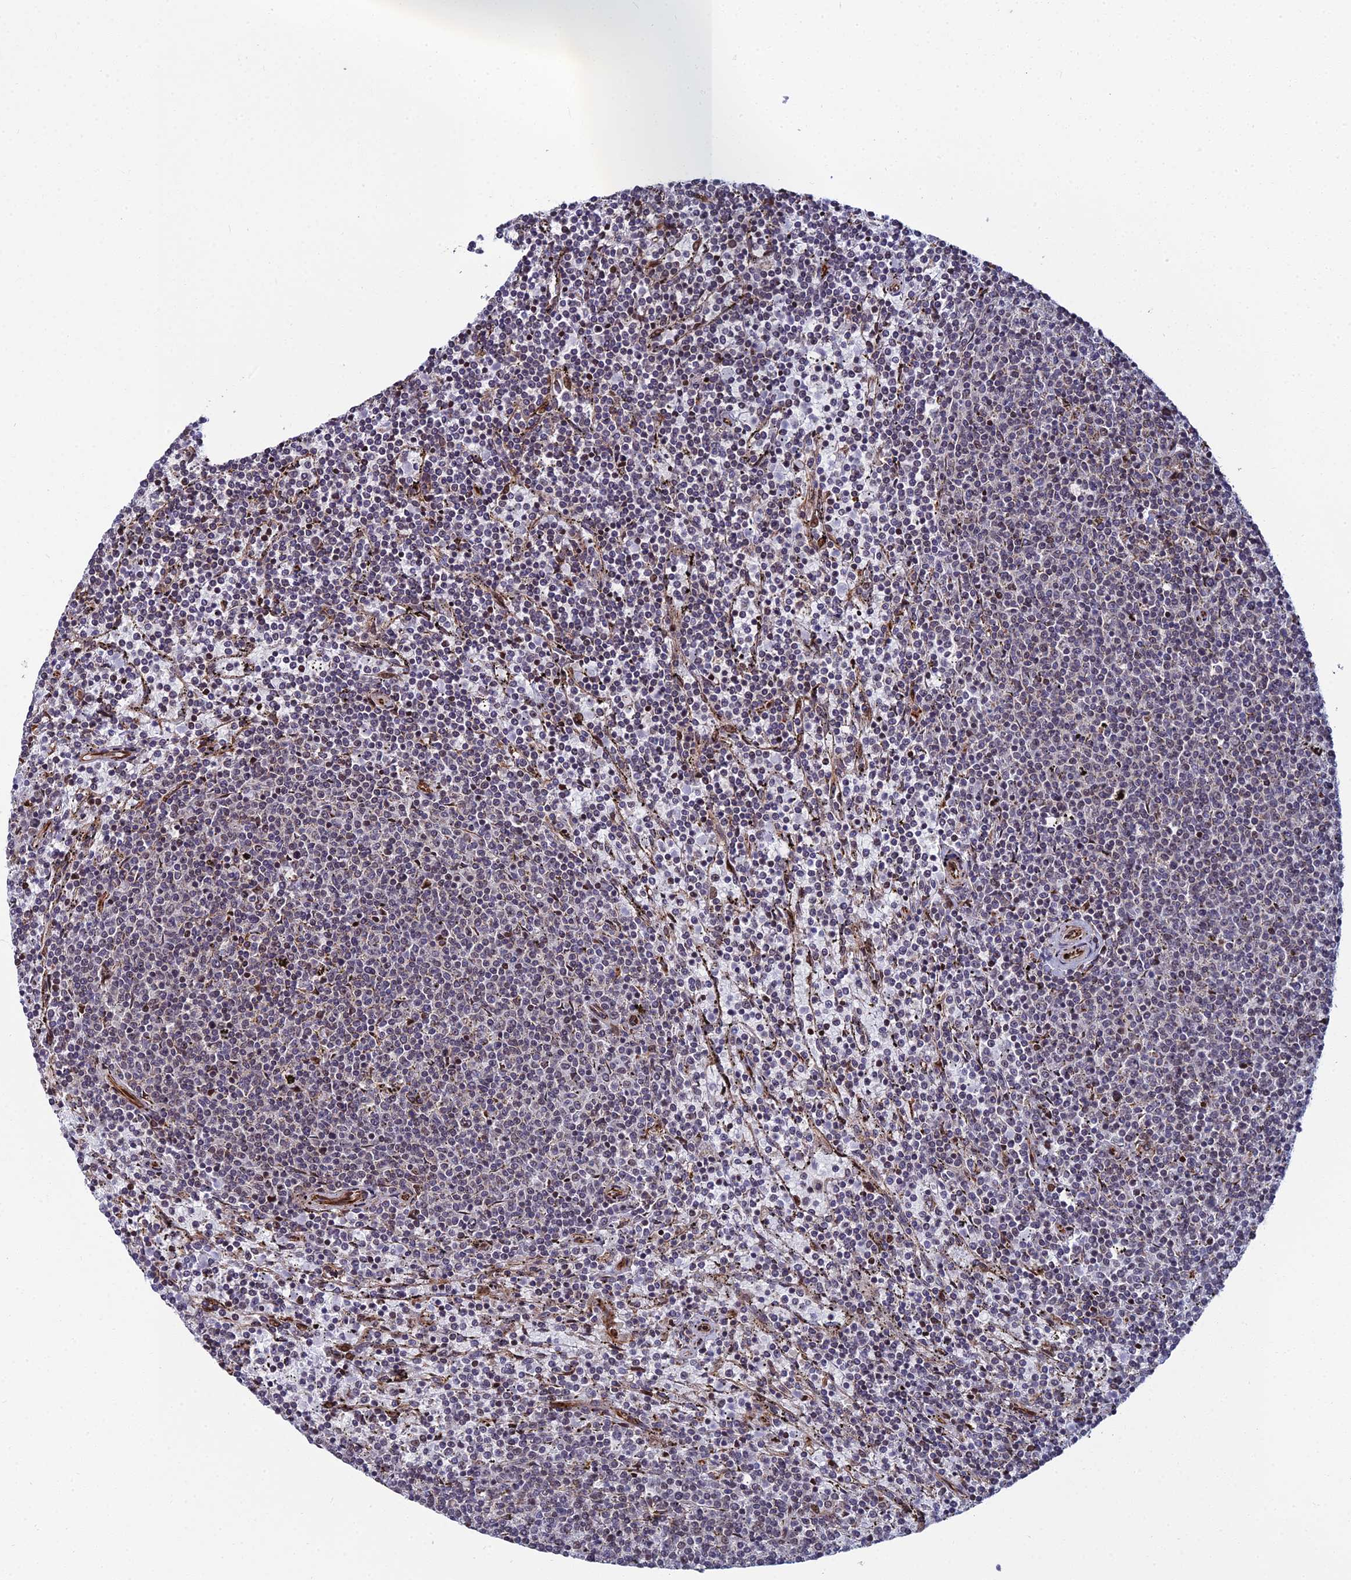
{"staining": {"intensity": "negative", "quantity": "none", "location": "none"}, "tissue": "lymphoma", "cell_type": "Tumor cells", "image_type": "cancer", "snomed": [{"axis": "morphology", "description": "Malignant lymphoma, non-Hodgkin's type, Low grade"}, {"axis": "topography", "description": "Spleen"}], "caption": "IHC of human low-grade malignant lymphoma, non-Hodgkin's type exhibits no positivity in tumor cells.", "gene": "ZNF668", "patient": {"sex": "female", "age": 50}}